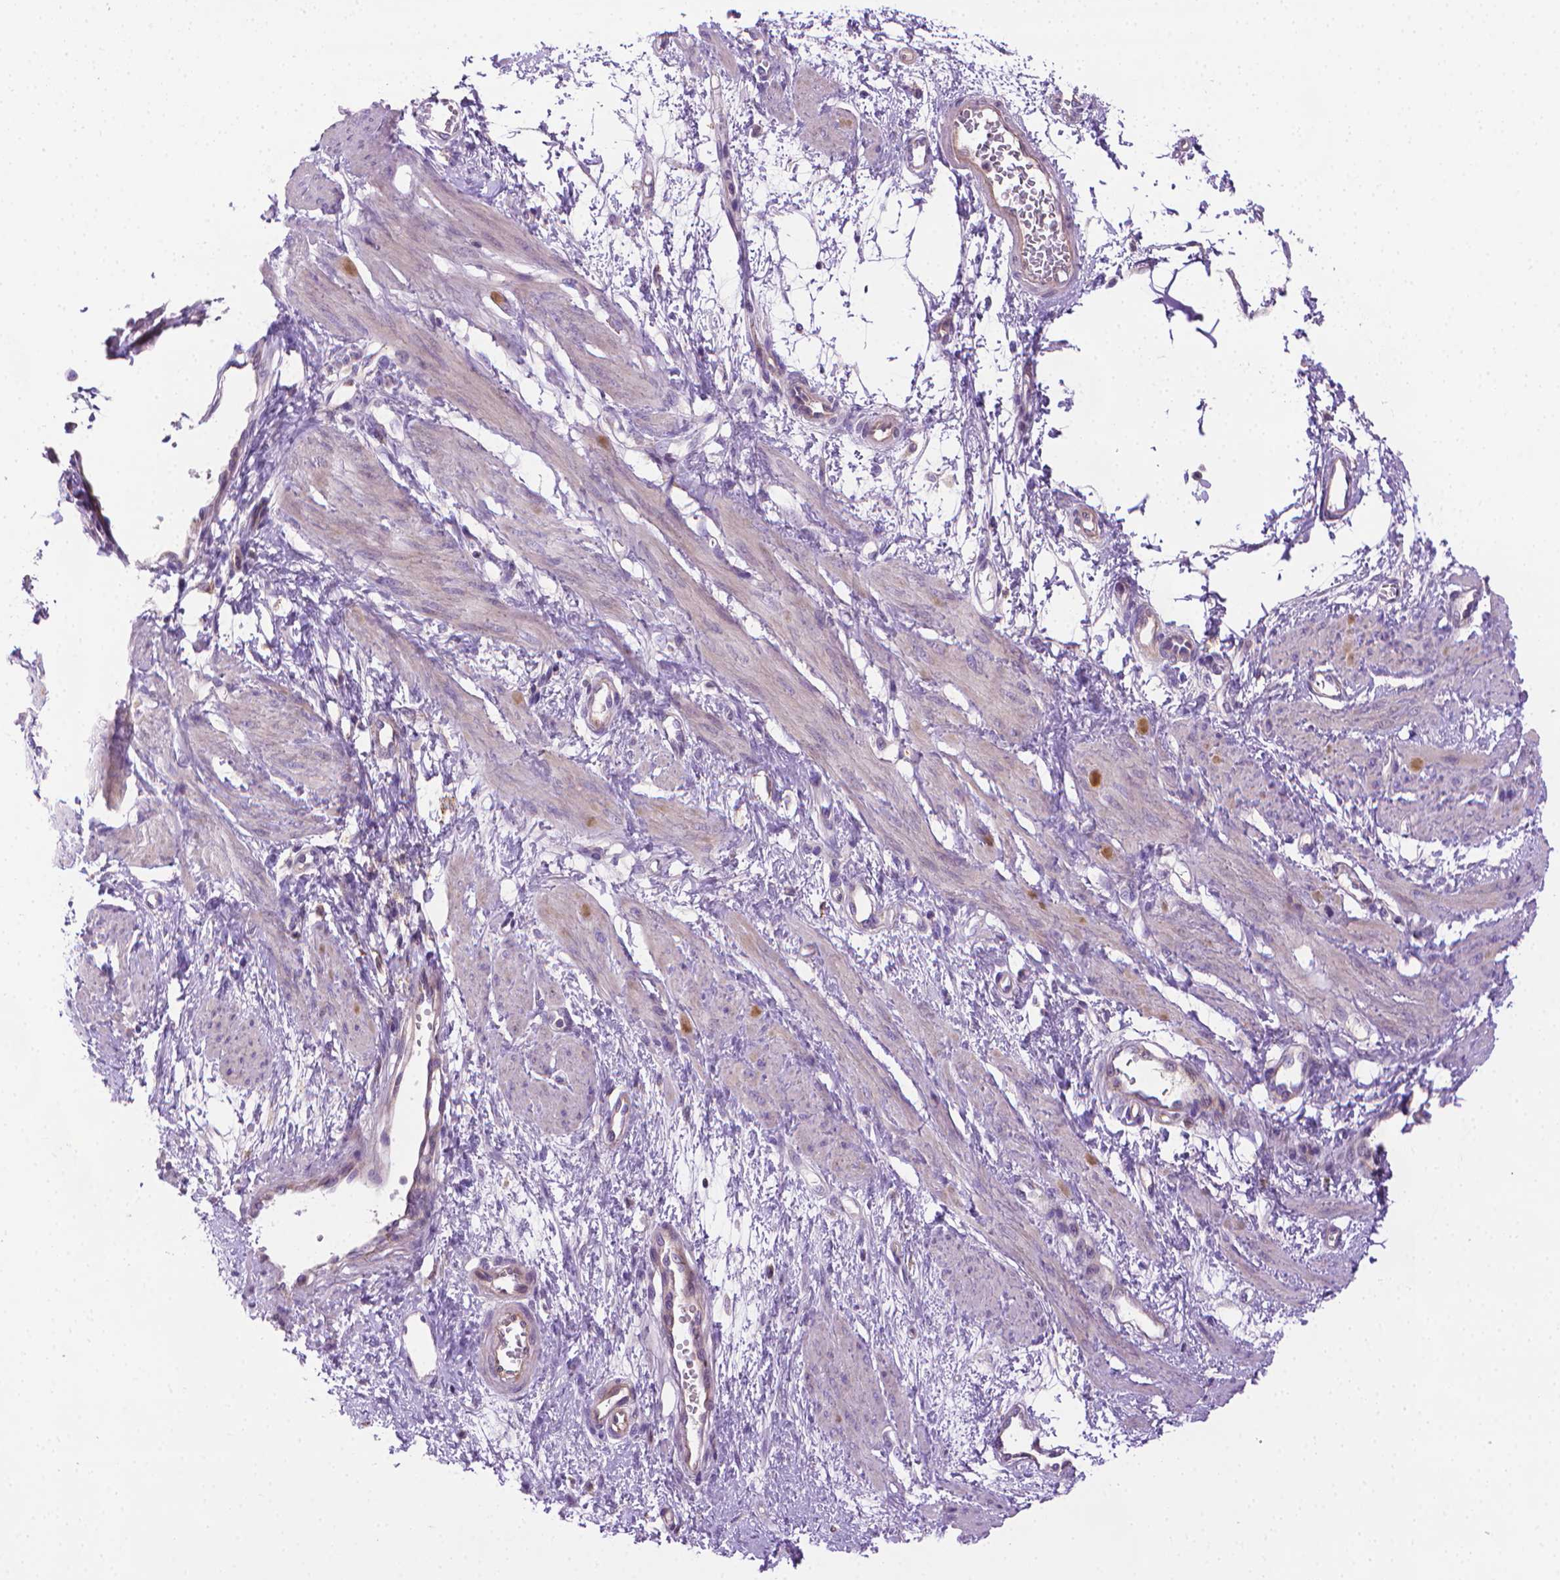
{"staining": {"intensity": "weak", "quantity": "<25%", "location": "cytoplasmic/membranous"}, "tissue": "smooth muscle", "cell_type": "Smooth muscle cells", "image_type": "normal", "snomed": [{"axis": "morphology", "description": "Normal tissue, NOS"}, {"axis": "topography", "description": "Smooth muscle"}, {"axis": "topography", "description": "Uterus"}], "caption": "Smooth muscle cells show no significant protein expression in normal smooth muscle.", "gene": "SLC51B", "patient": {"sex": "female", "age": 39}}